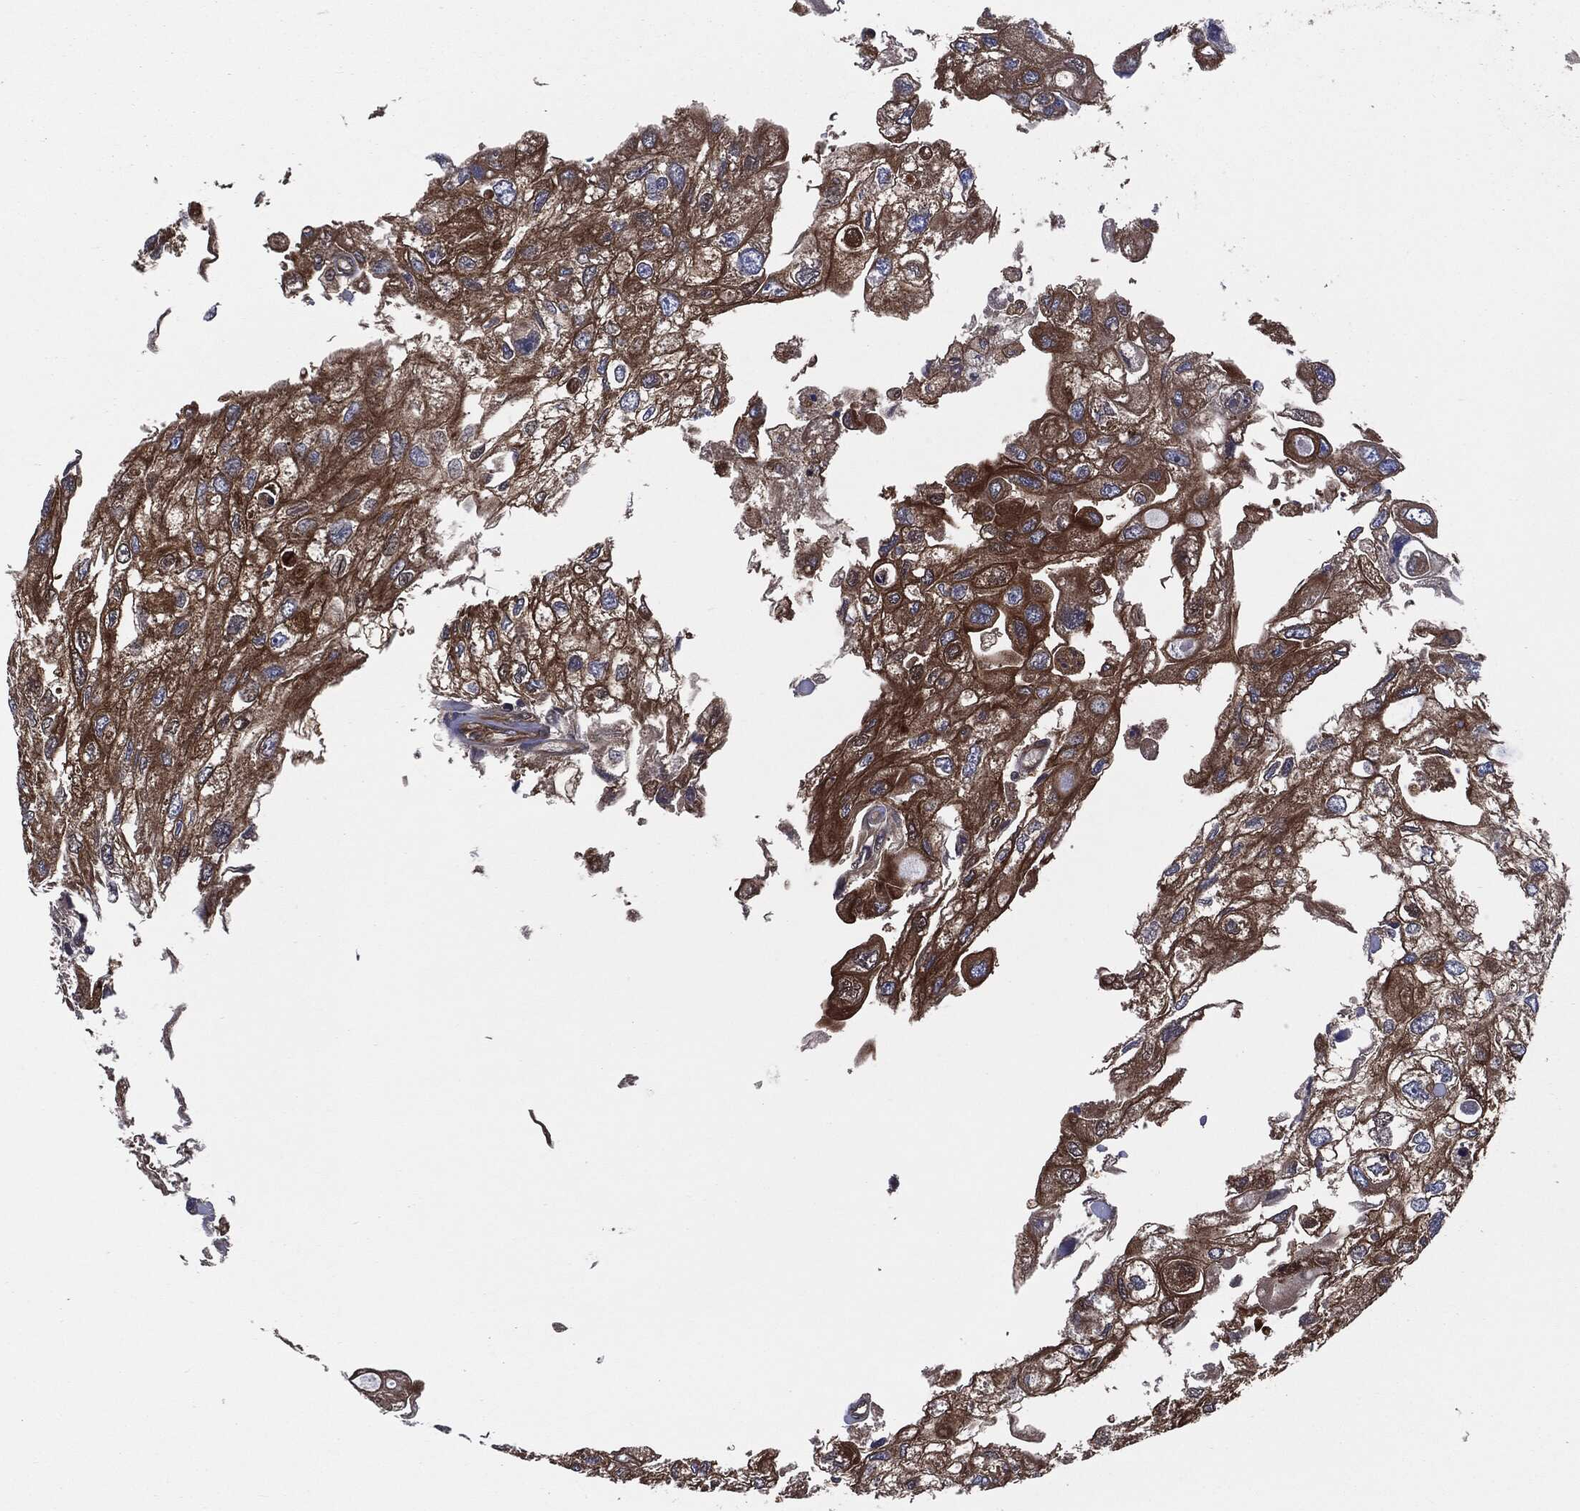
{"staining": {"intensity": "strong", "quantity": ">75%", "location": "cytoplasmic/membranous"}, "tissue": "urothelial cancer", "cell_type": "Tumor cells", "image_type": "cancer", "snomed": [{"axis": "morphology", "description": "Urothelial carcinoma, High grade"}, {"axis": "topography", "description": "Urinary bladder"}], "caption": "IHC (DAB) staining of human urothelial cancer demonstrates strong cytoplasmic/membranous protein positivity in approximately >75% of tumor cells. (IHC, brightfield microscopy, high magnification).", "gene": "XPNPEP1", "patient": {"sex": "male", "age": 59}}